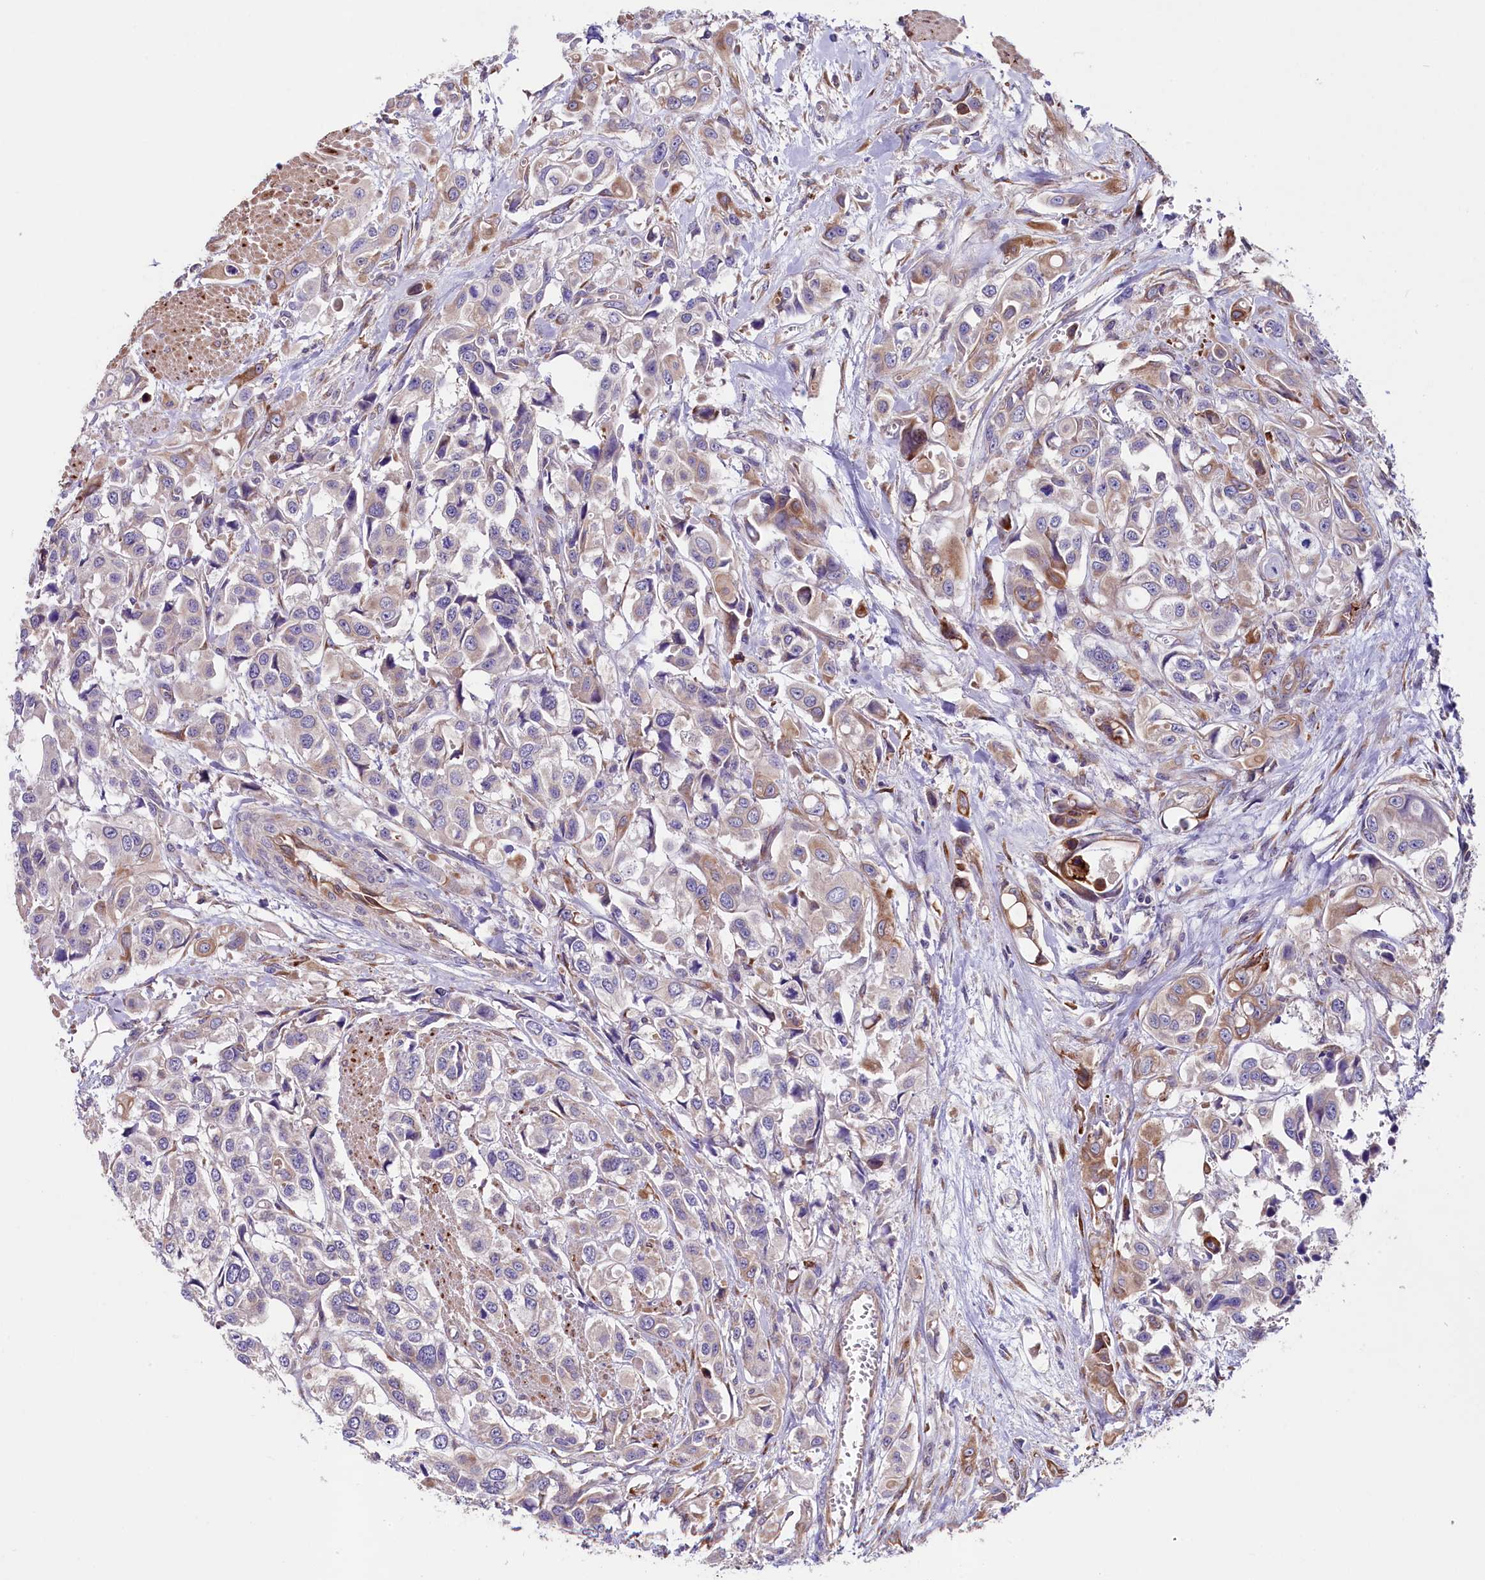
{"staining": {"intensity": "moderate", "quantity": "<25%", "location": "cytoplasmic/membranous"}, "tissue": "urothelial cancer", "cell_type": "Tumor cells", "image_type": "cancer", "snomed": [{"axis": "morphology", "description": "Urothelial carcinoma, High grade"}, {"axis": "topography", "description": "Urinary bladder"}], "caption": "Human urothelial cancer stained with a brown dye reveals moderate cytoplasmic/membranous positive staining in approximately <25% of tumor cells.", "gene": "GPR108", "patient": {"sex": "male", "age": 67}}